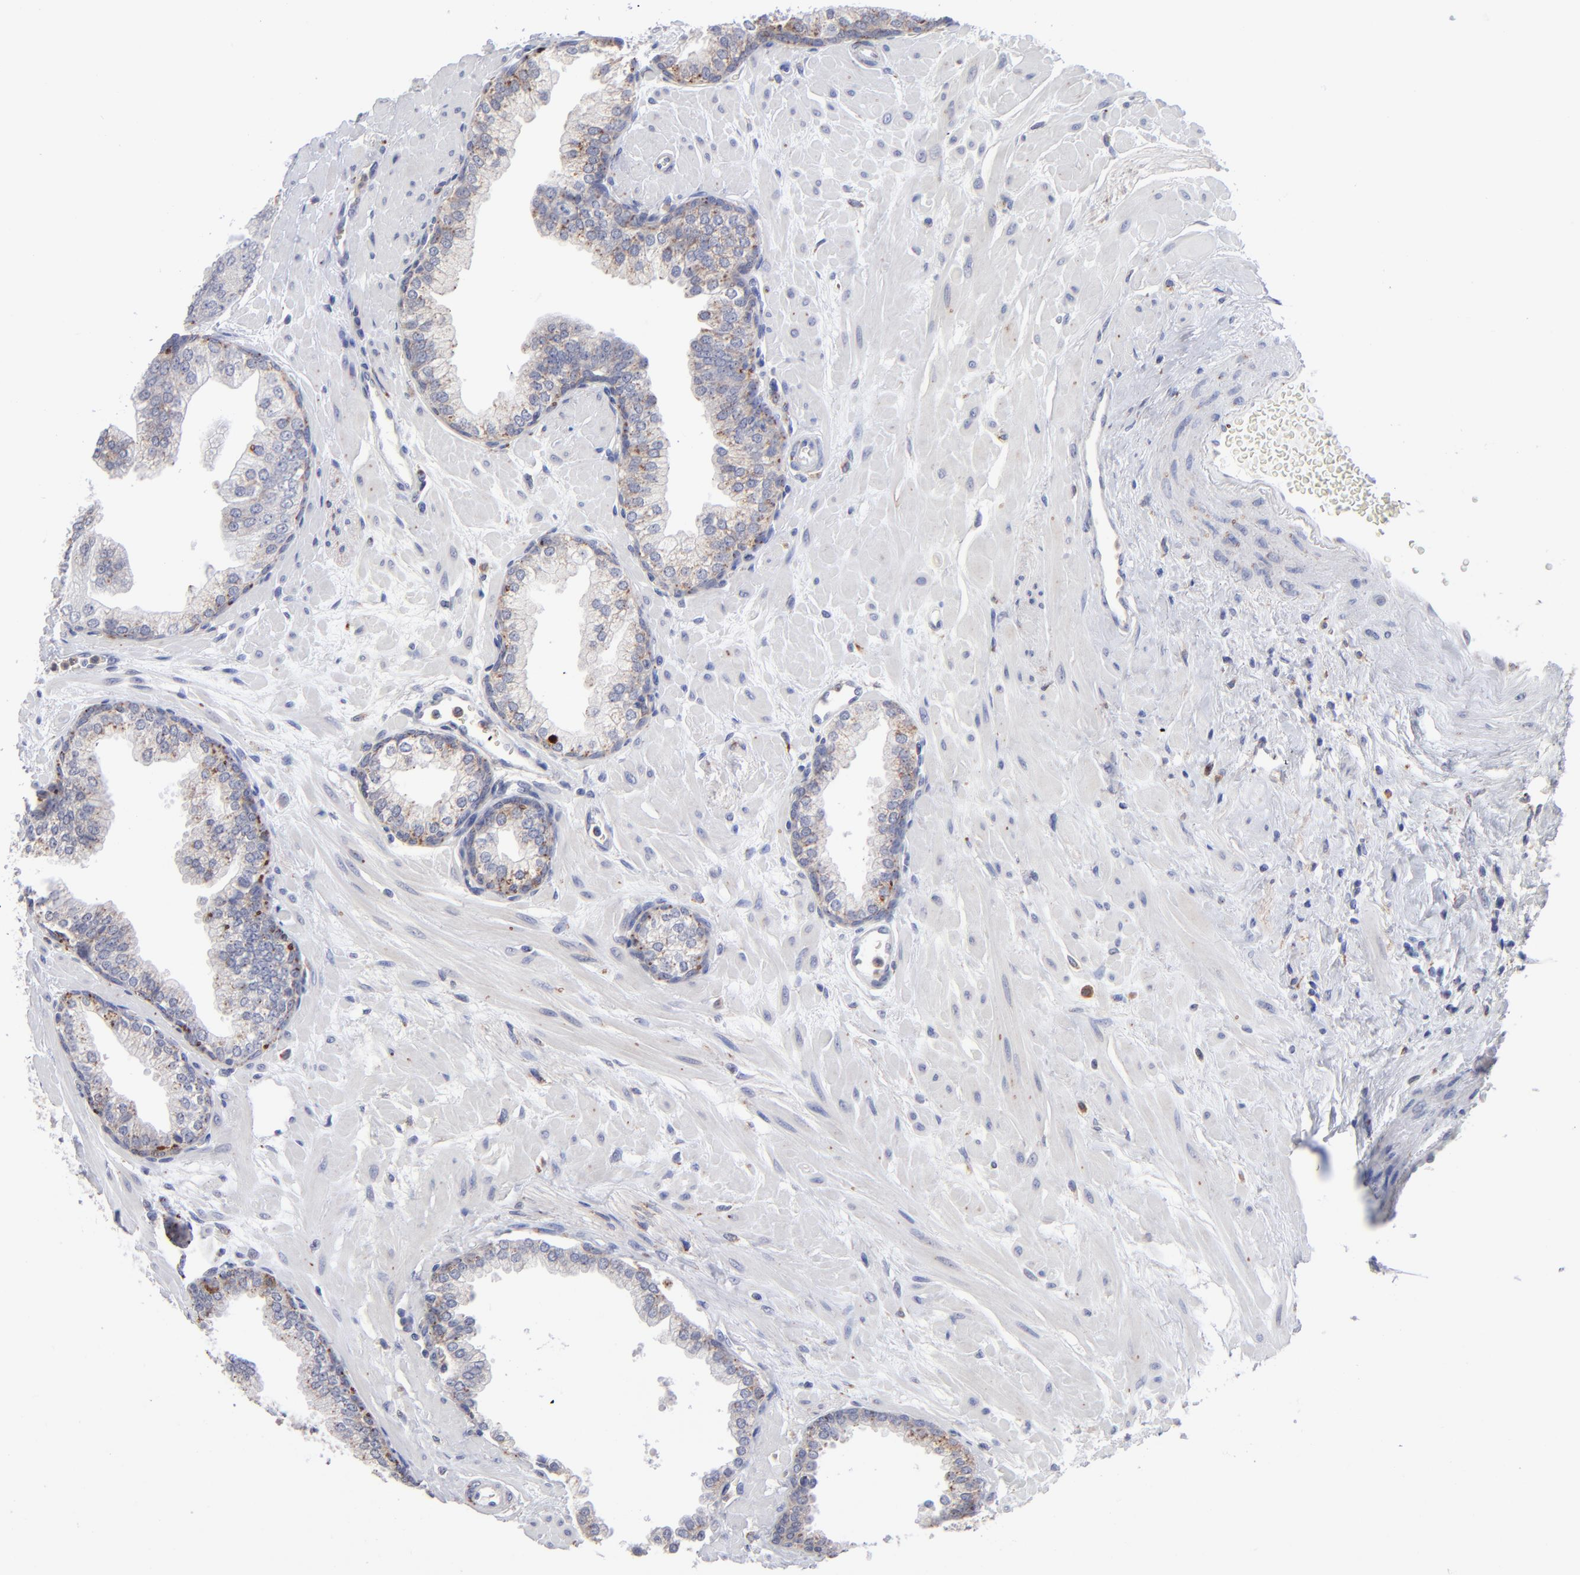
{"staining": {"intensity": "moderate", "quantity": ">75%", "location": "cytoplasmic/membranous"}, "tissue": "prostate", "cell_type": "Glandular cells", "image_type": "normal", "snomed": [{"axis": "morphology", "description": "Normal tissue, NOS"}, {"axis": "topography", "description": "Prostate"}], "caption": "Immunohistochemical staining of benign prostate shows >75% levels of moderate cytoplasmic/membranous protein positivity in about >75% of glandular cells.", "gene": "RRAGA", "patient": {"sex": "male", "age": 60}}